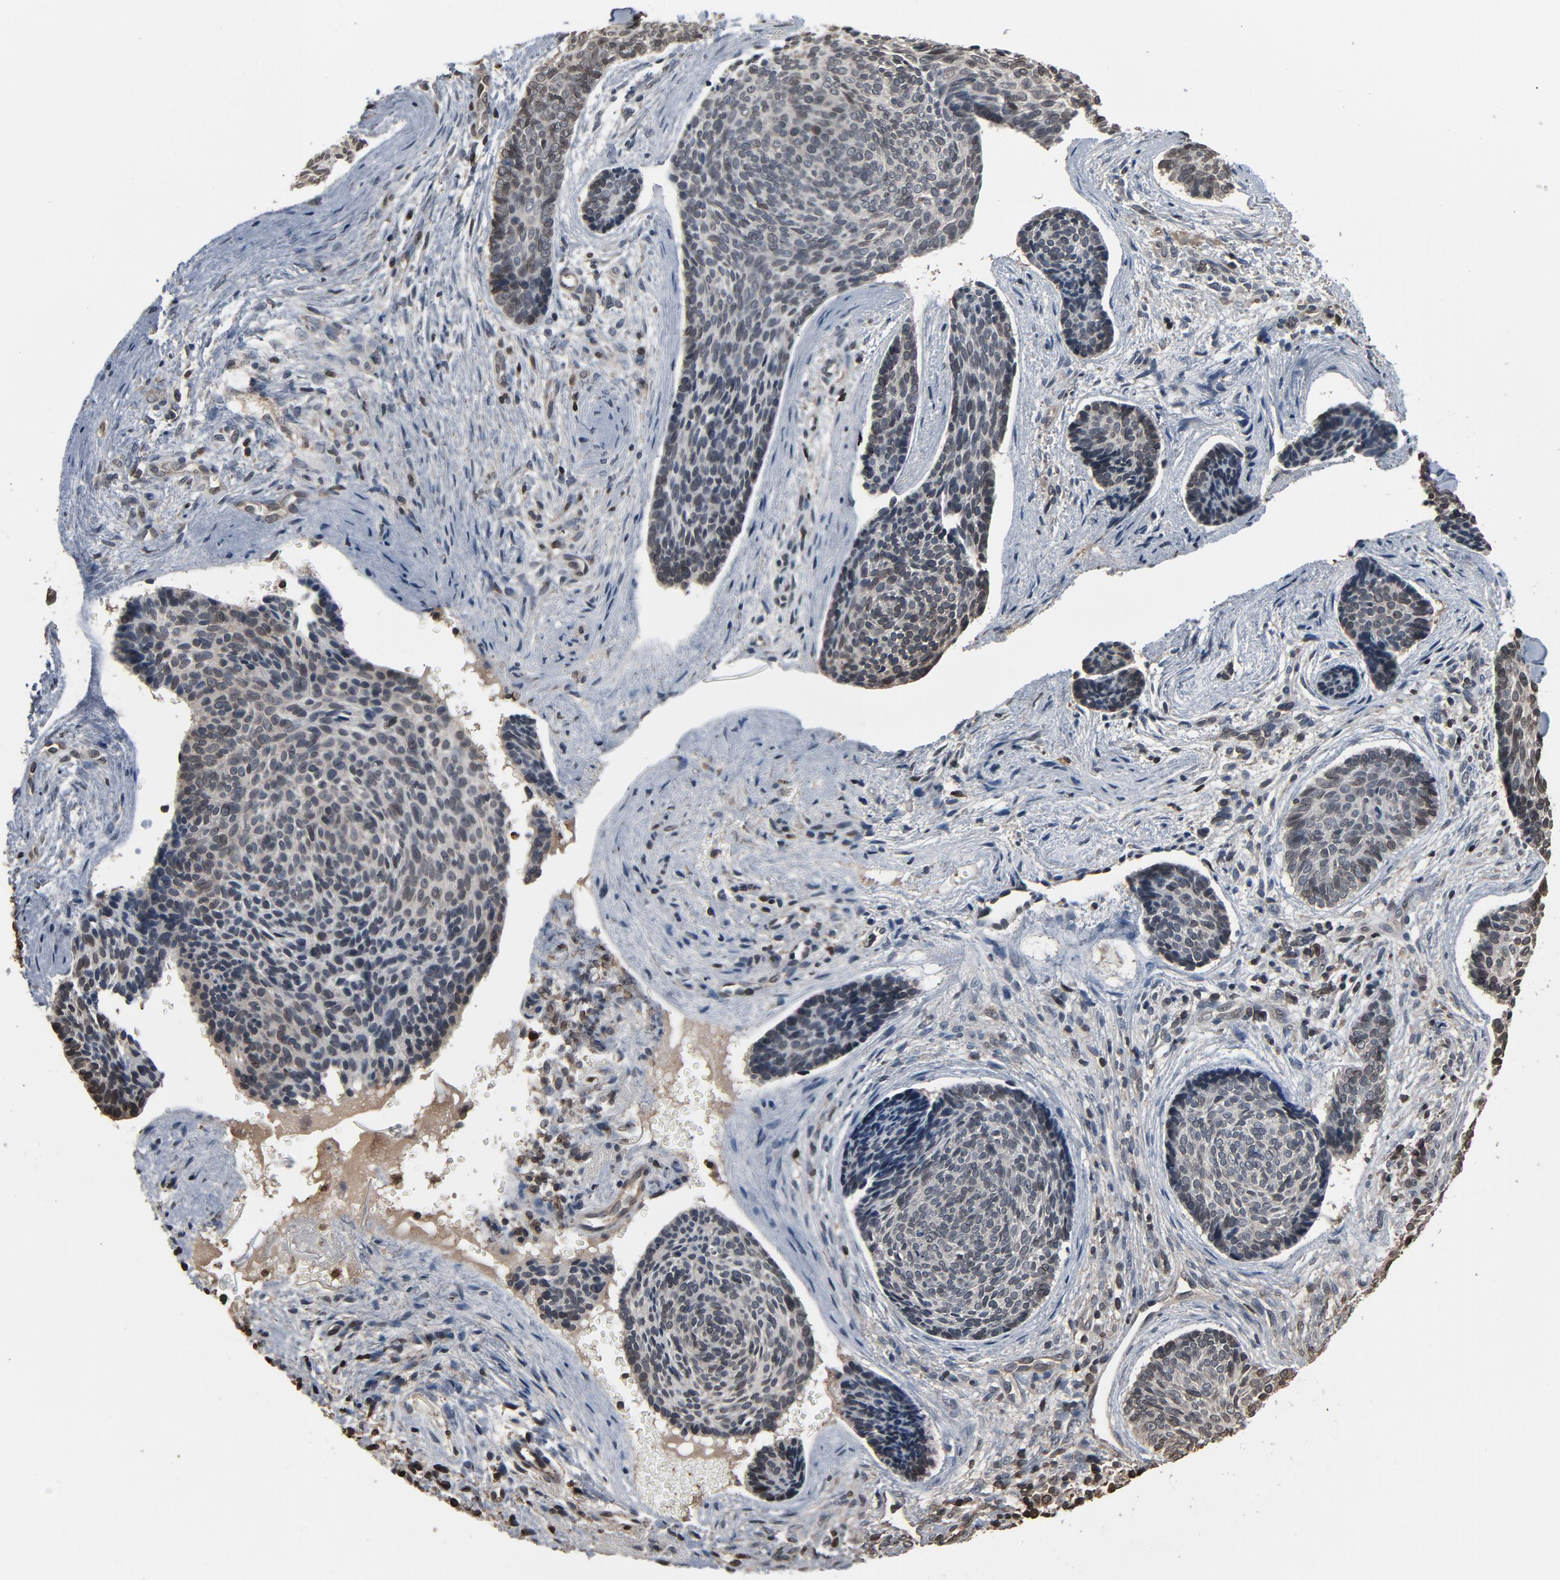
{"staining": {"intensity": "negative", "quantity": "none", "location": "none"}, "tissue": "skin cancer", "cell_type": "Tumor cells", "image_type": "cancer", "snomed": [{"axis": "morphology", "description": "Normal tissue, NOS"}, {"axis": "morphology", "description": "Basal cell carcinoma"}, {"axis": "topography", "description": "Skin"}], "caption": "Human skin cancer (basal cell carcinoma) stained for a protein using immunohistochemistry demonstrates no positivity in tumor cells.", "gene": "UBE2D1", "patient": {"sex": "female", "age": 57}}